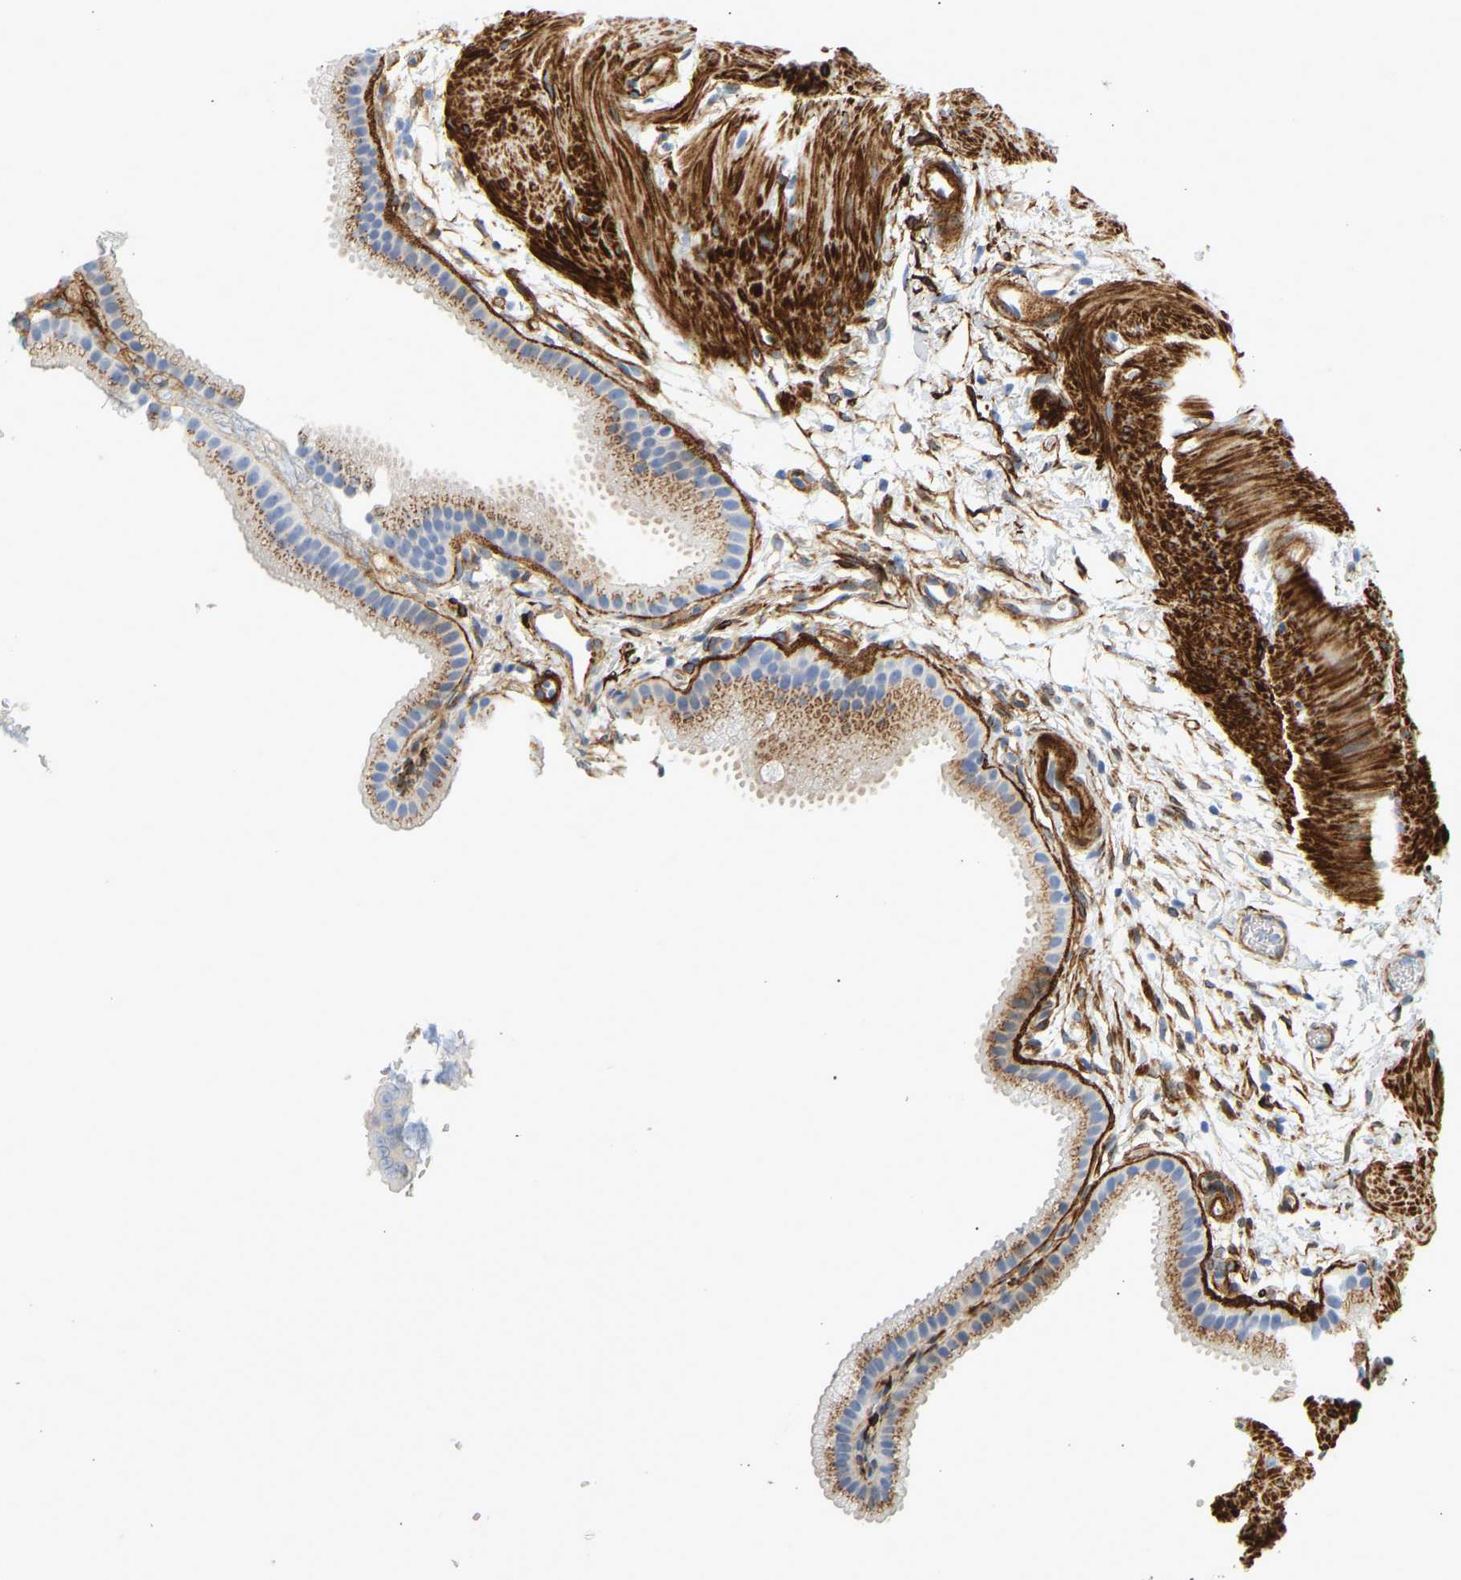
{"staining": {"intensity": "moderate", "quantity": ">75%", "location": "cytoplasmic/membranous"}, "tissue": "gallbladder", "cell_type": "Glandular cells", "image_type": "normal", "snomed": [{"axis": "morphology", "description": "Normal tissue, NOS"}, {"axis": "topography", "description": "Gallbladder"}], "caption": "Glandular cells show medium levels of moderate cytoplasmic/membranous expression in about >75% of cells in unremarkable gallbladder. Using DAB (brown) and hematoxylin (blue) stains, captured at high magnification using brightfield microscopy.", "gene": "SLC30A7", "patient": {"sex": "female", "age": 64}}